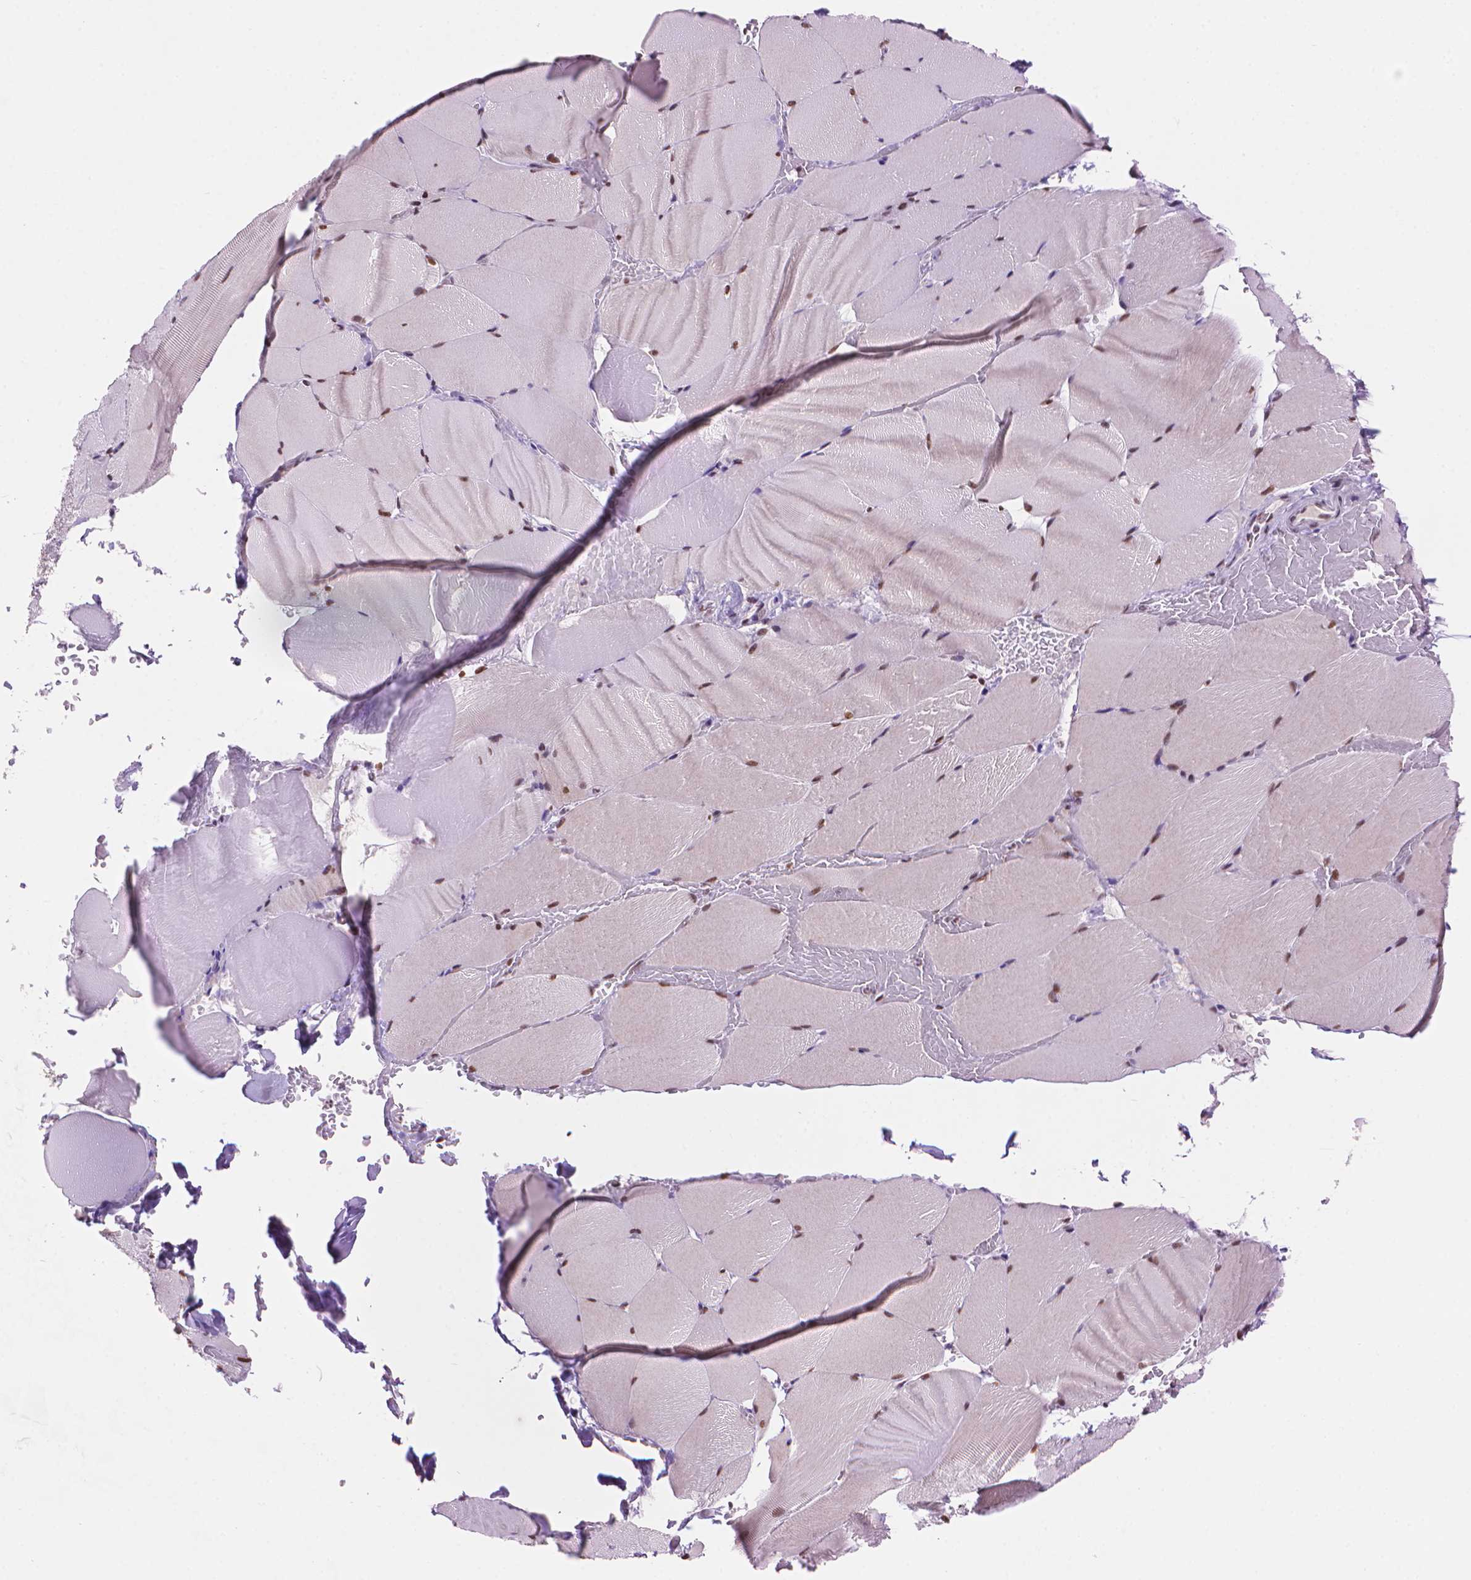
{"staining": {"intensity": "moderate", "quantity": "25%-75%", "location": "nuclear"}, "tissue": "skeletal muscle", "cell_type": "Myocytes", "image_type": "normal", "snomed": [{"axis": "morphology", "description": "Normal tissue, NOS"}, {"axis": "topography", "description": "Skeletal muscle"}], "caption": "Immunohistochemical staining of unremarkable skeletal muscle exhibits 25%-75% levels of moderate nuclear protein expression in about 25%-75% of myocytes.", "gene": "RPA4", "patient": {"sex": "female", "age": 37}}